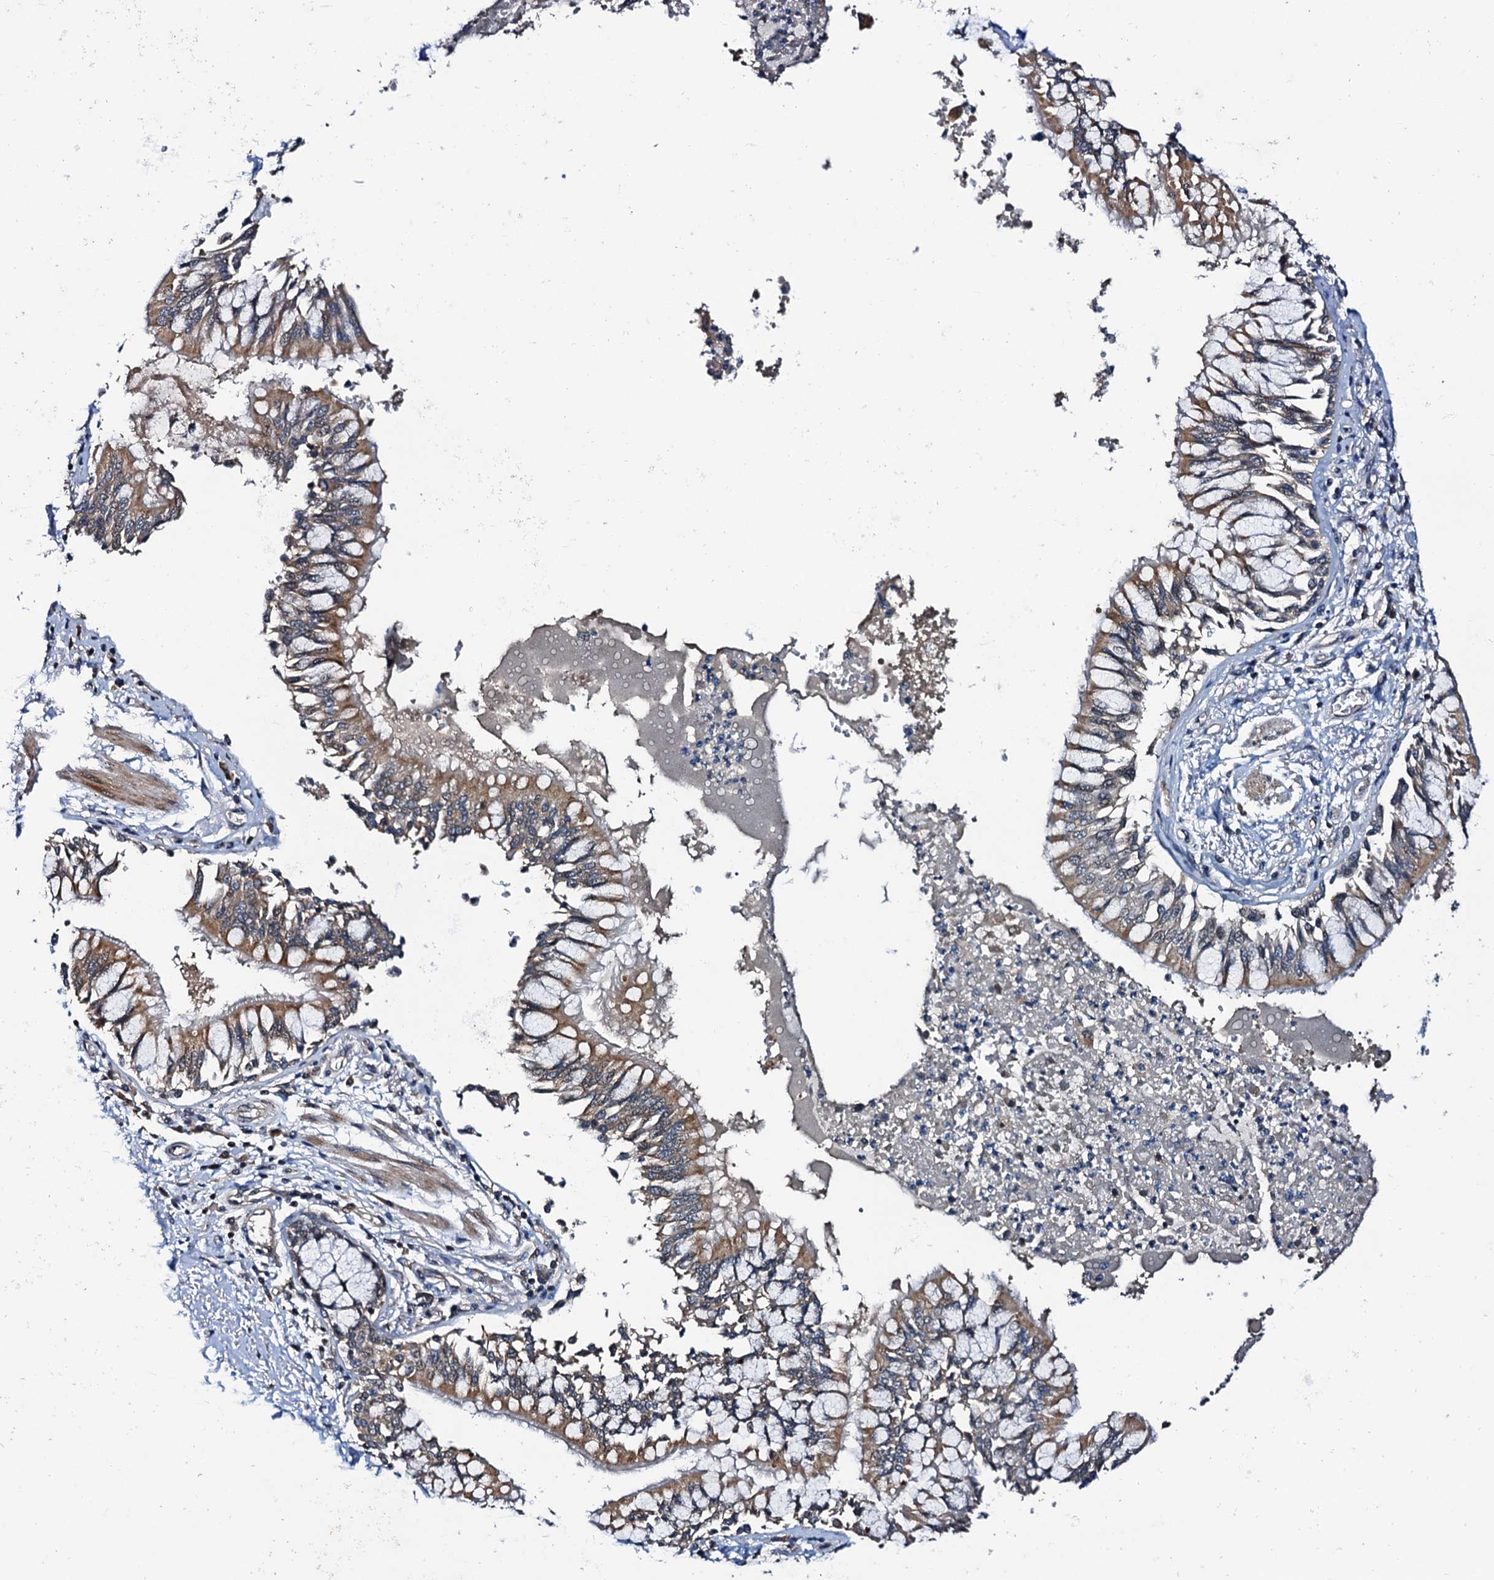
{"staining": {"intensity": "moderate", "quantity": ">75%", "location": "cytoplasmic/membranous"}, "tissue": "bronchus", "cell_type": "Respiratory epithelial cells", "image_type": "normal", "snomed": [{"axis": "morphology", "description": "Normal tissue, NOS"}, {"axis": "topography", "description": "Cartilage tissue"}, {"axis": "topography", "description": "Bronchus"}, {"axis": "topography", "description": "Lung"}], "caption": "The image demonstrates a brown stain indicating the presence of a protein in the cytoplasmic/membranous of respiratory epithelial cells in bronchus. (IHC, brightfield microscopy, high magnification).", "gene": "NAA16", "patient": {"sex": "female", "age": 49}}